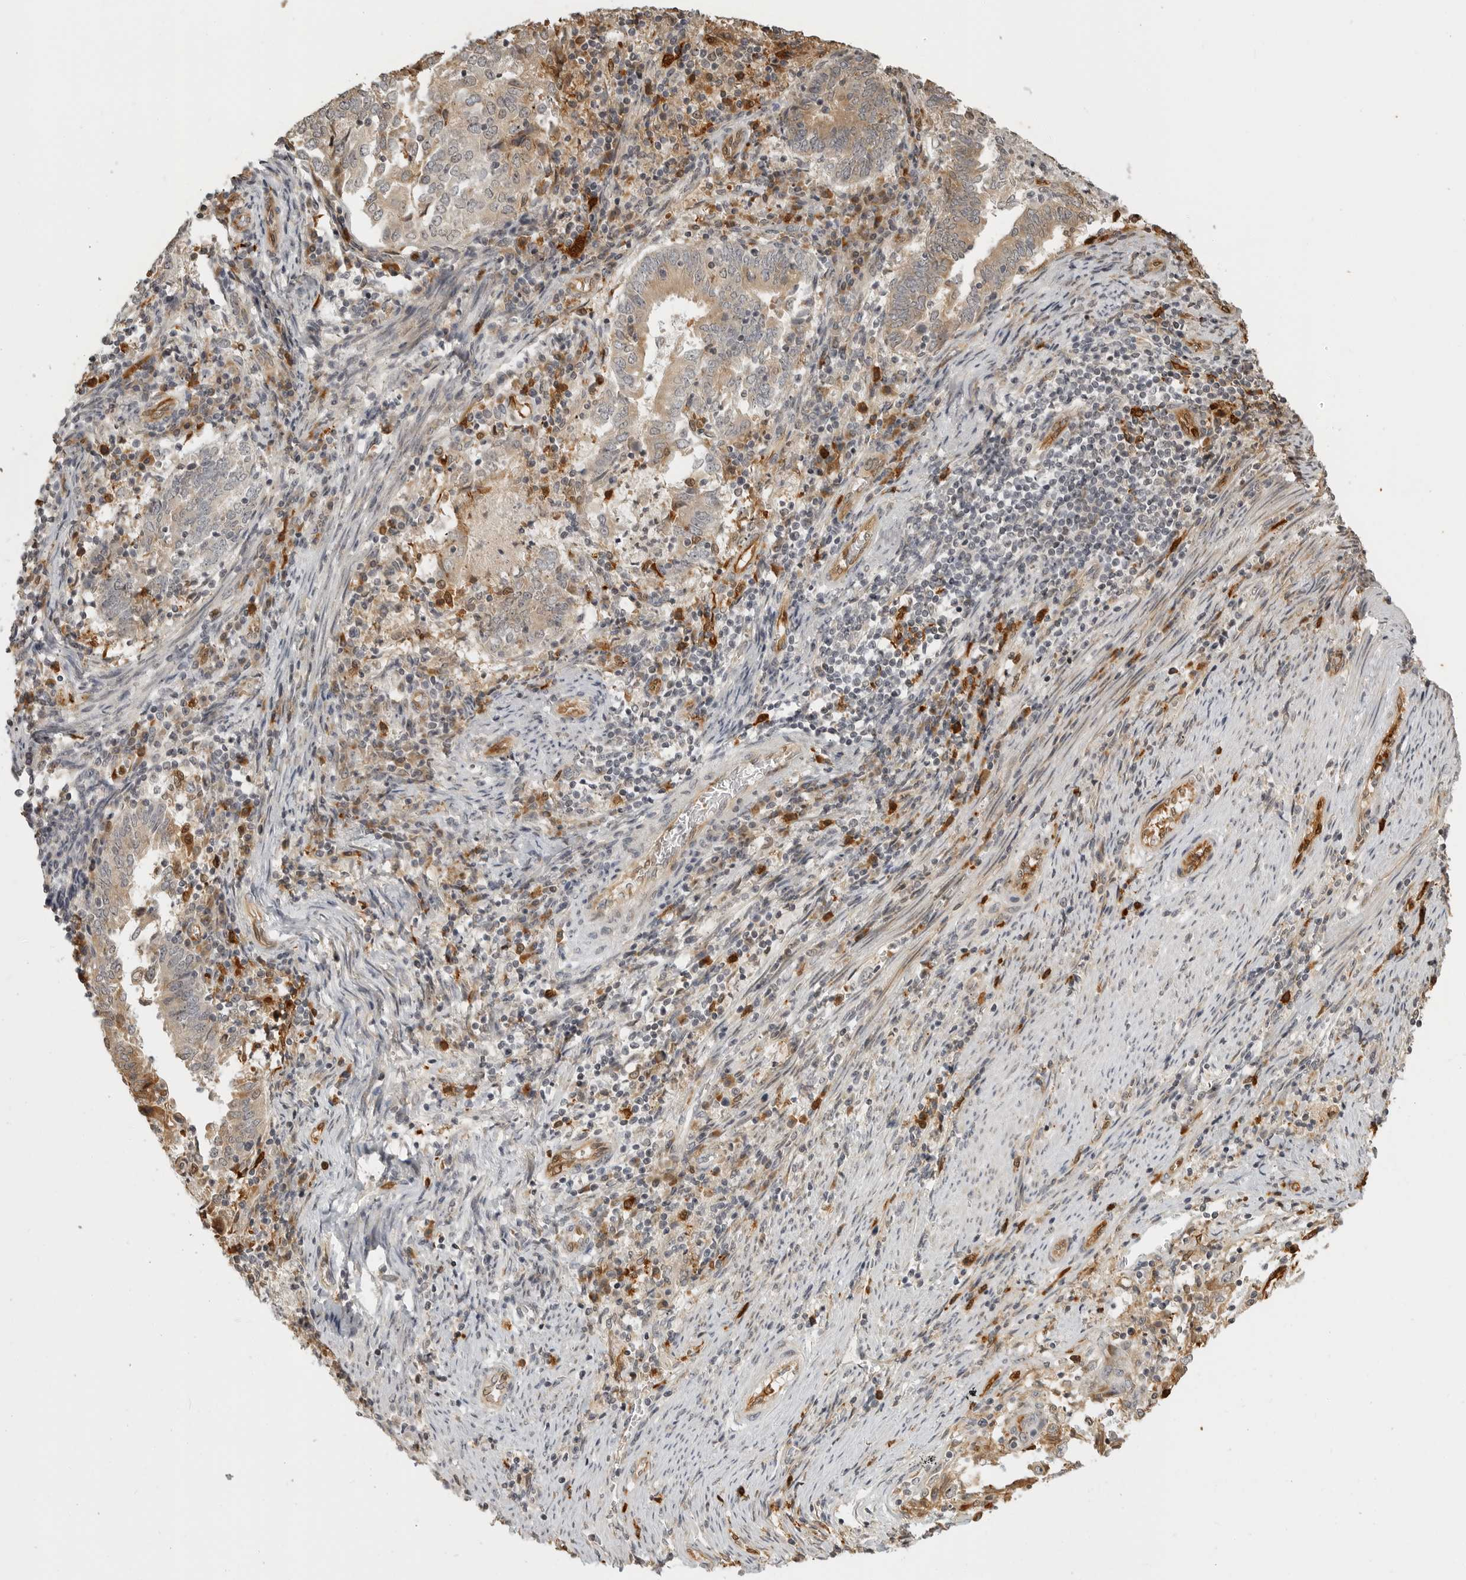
{"staining": {"intensity": "weak", "quantity": "<25%", "location": "cytoplasmic/membranous"}, "tissue": "endometrial cancer", "cell_type": "Tumor cells", "image_type": "cancer", "snomed": [{"axis": "morphology", "description": "Adenocarcinoma, NOS"}, {"axis": "topography", "description": "Endometrium"}], "caption": "A high-resolution photomicrograph shows immunohistochemistry (IHC) staining of adenocarcinoma (endometrial), which exhibits no significant positivity in tumor cells.", "gene": "IDO1", "patient": {"sex": "female", "age": 80}}